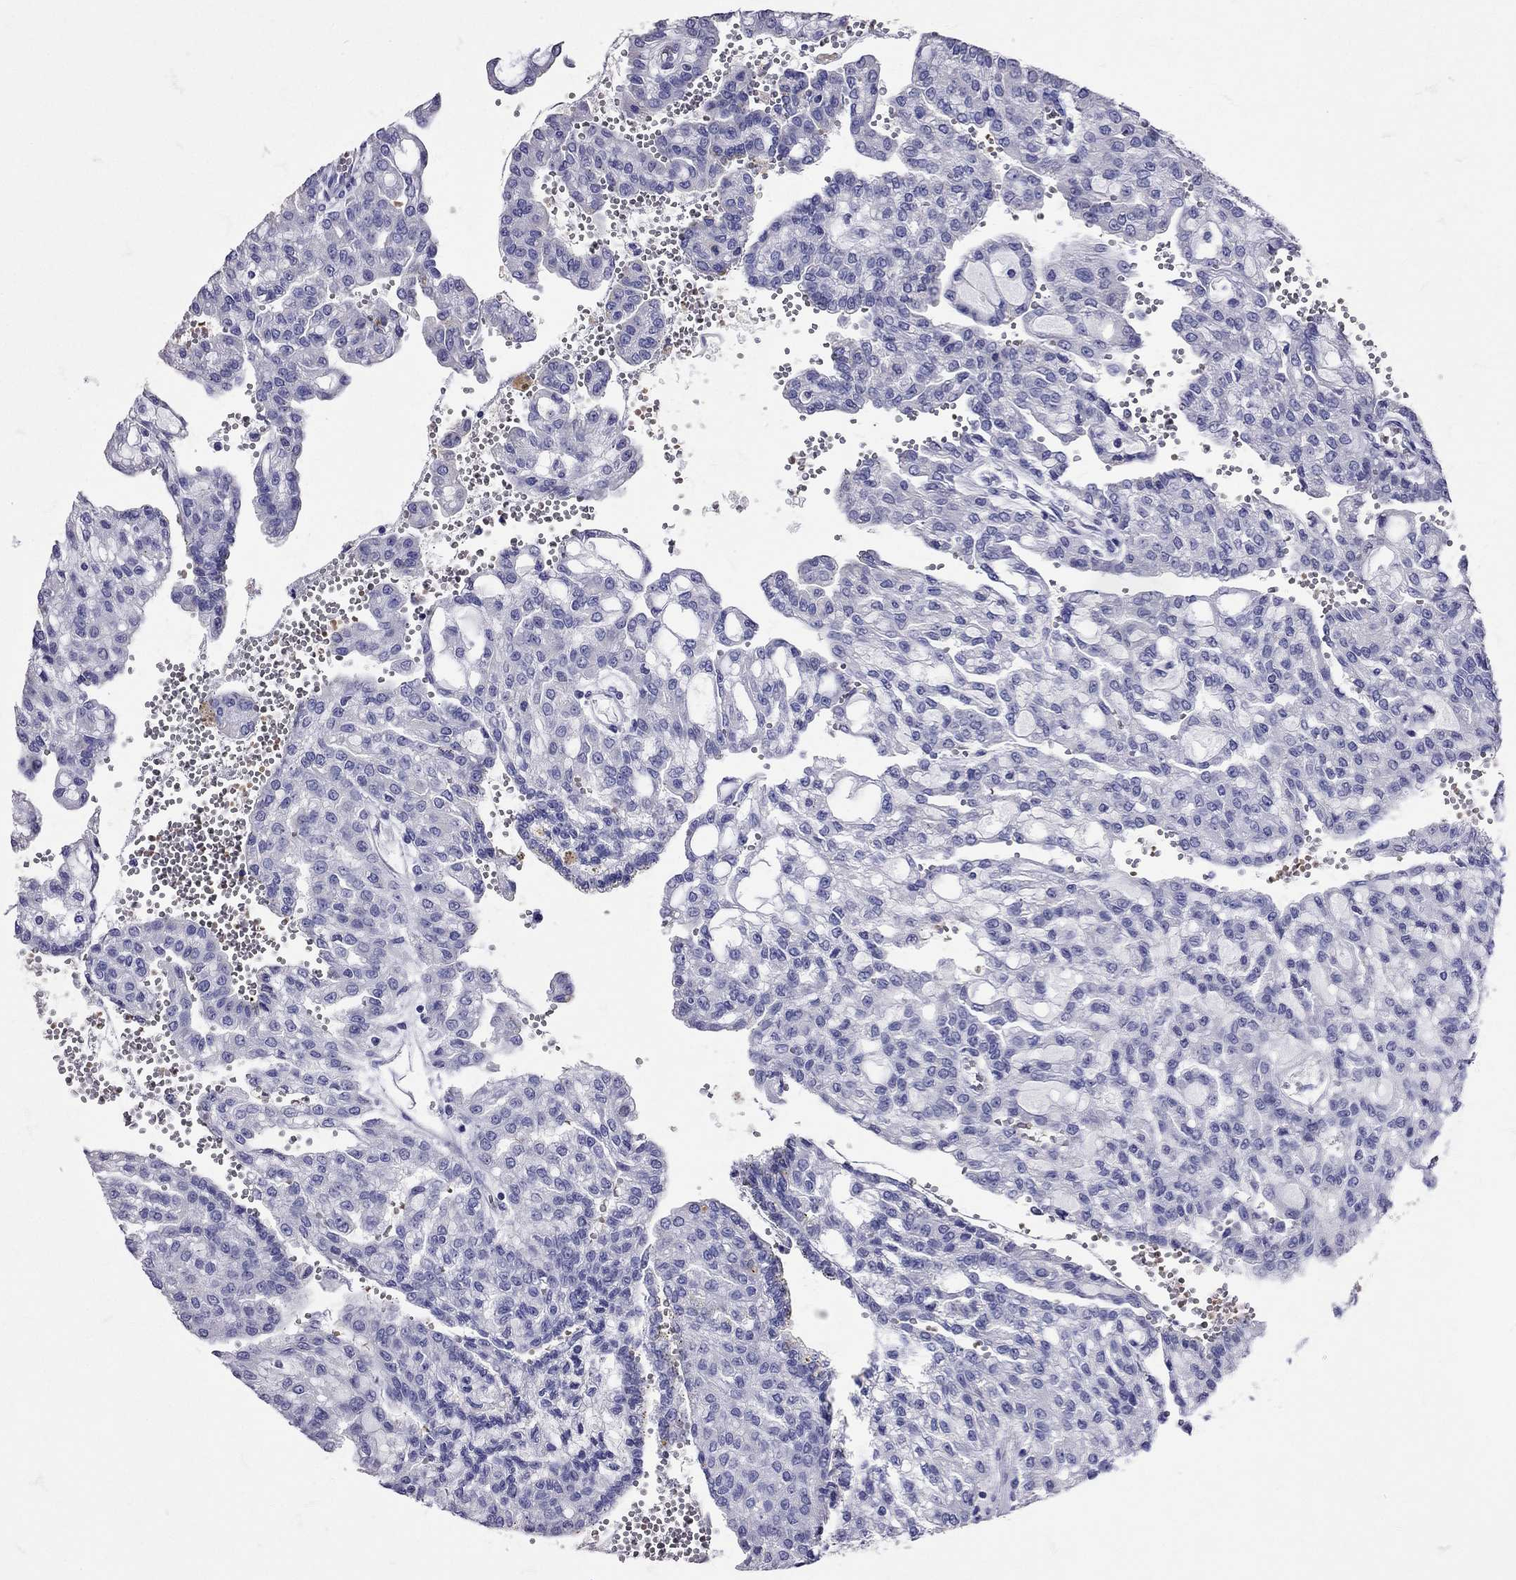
{"staining": {"intensity": "negative", "quantity": "none", "location": "none"}, "tissue": "renal cancer", "cell_type": "Tumor cells", "image_type": "cancer", "snomed": [{"axis": "morphology", "description": "Adenocarcinoma, NOS"}, {"axis": "topography", "description": "Kidney"}], "caption": "Immunohistochemical staining of renal adenocarcinoma reveals no significant positivity in tumor cells.", "gene": "TBR1", "patient": {"sex": "male", "age": 63}}